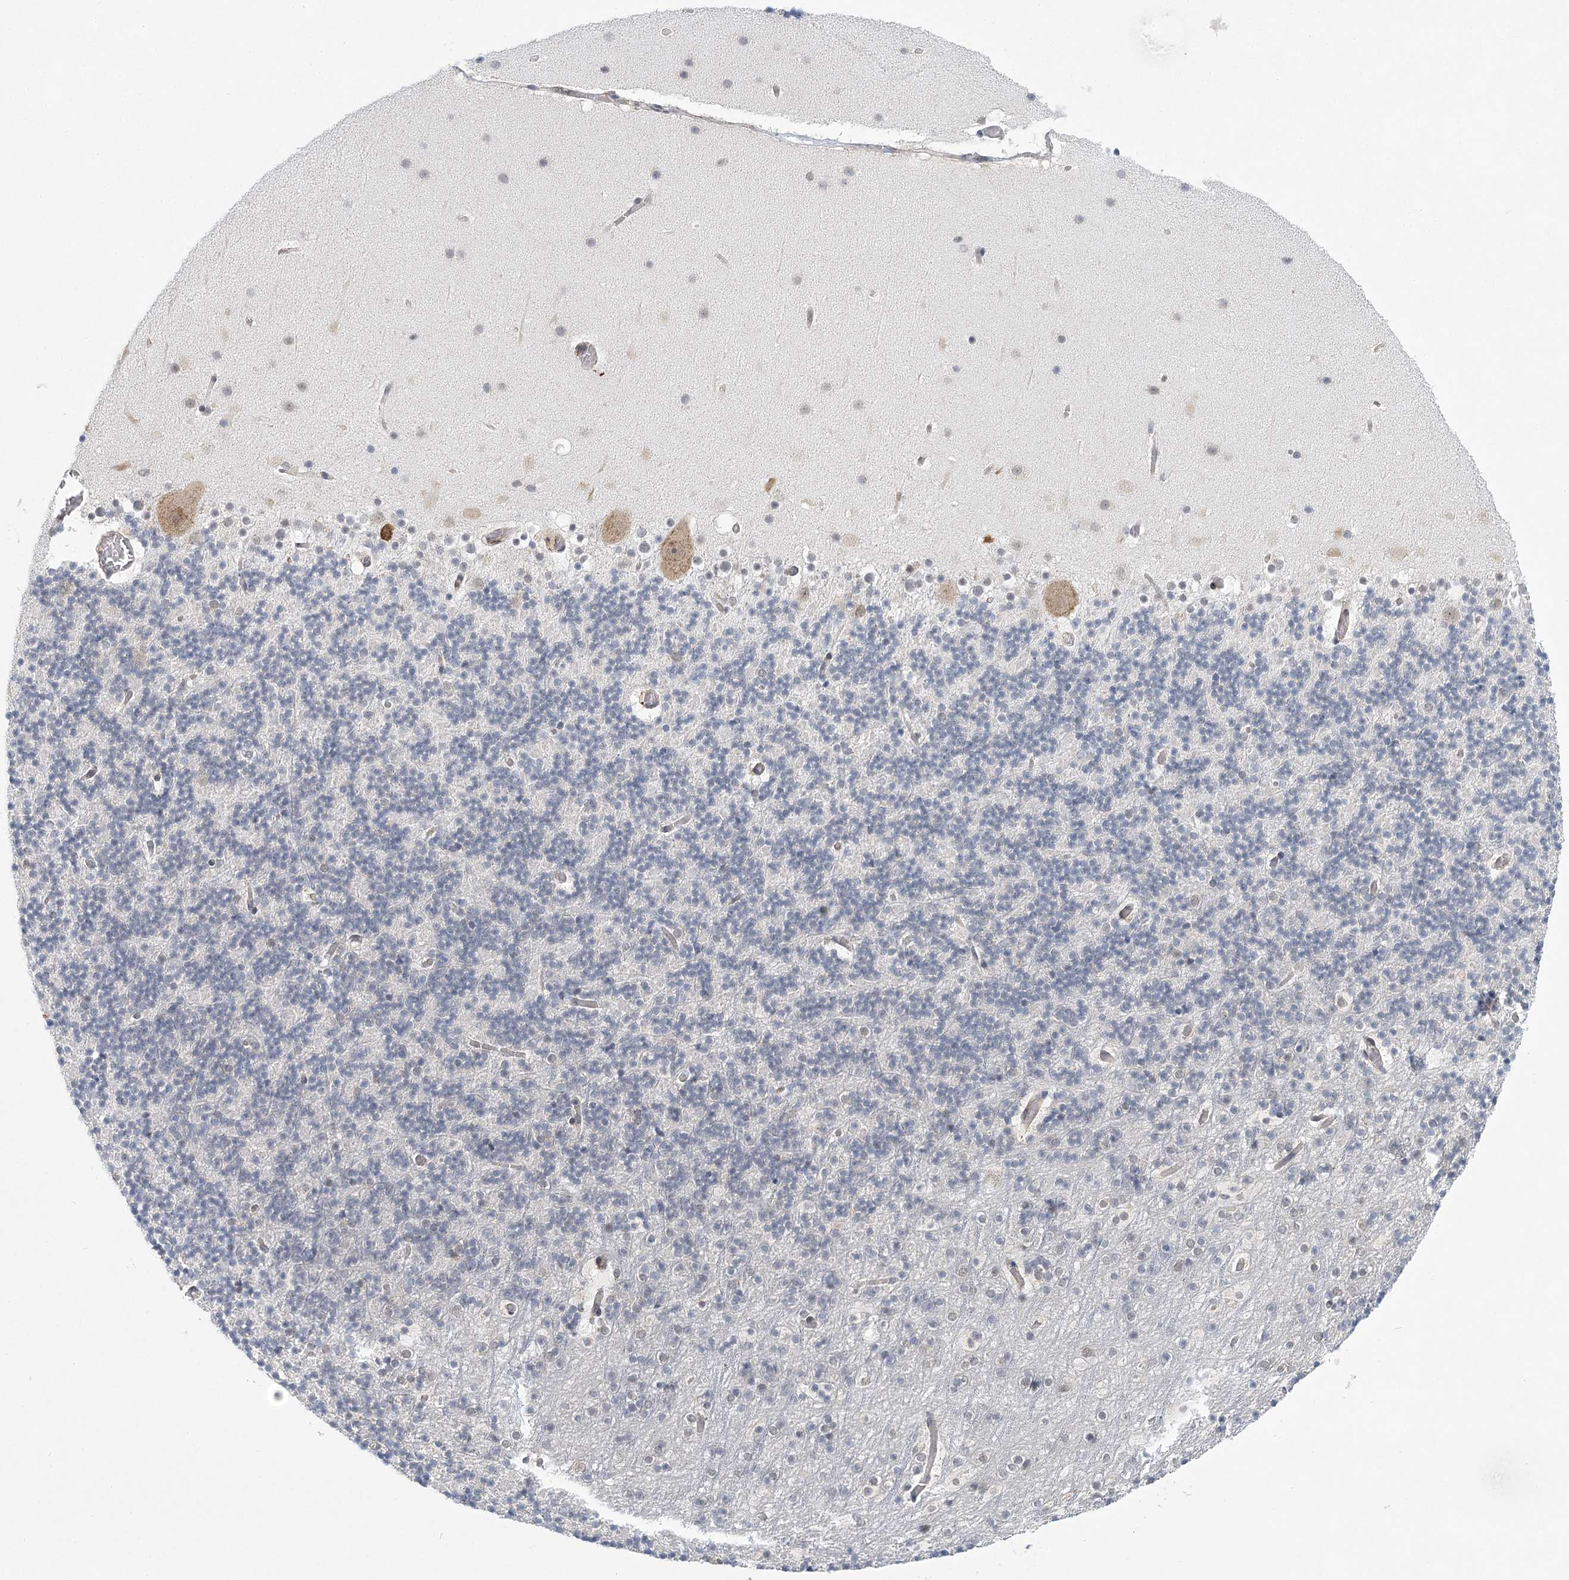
{"staining": {"intensity": "negative", "quantity": "none", "location": "none"}, "tissue": "cerebellum", "cell_type": "Cells in granular layer", "image_type": "normal", "snomed": [{"axis": "morphology", "description": "Normal tissue, NOS"}, {"axis": "topography", "description": "Cerebellum"}], "caption": "An immunohistochemistry (IHC) histopathology image of unremarkable cerebellum is shown. There is no staining in cells in granular layer of cerebellum.", "gene": "MED28", "patient": {"sex": "male", "age": 57}}